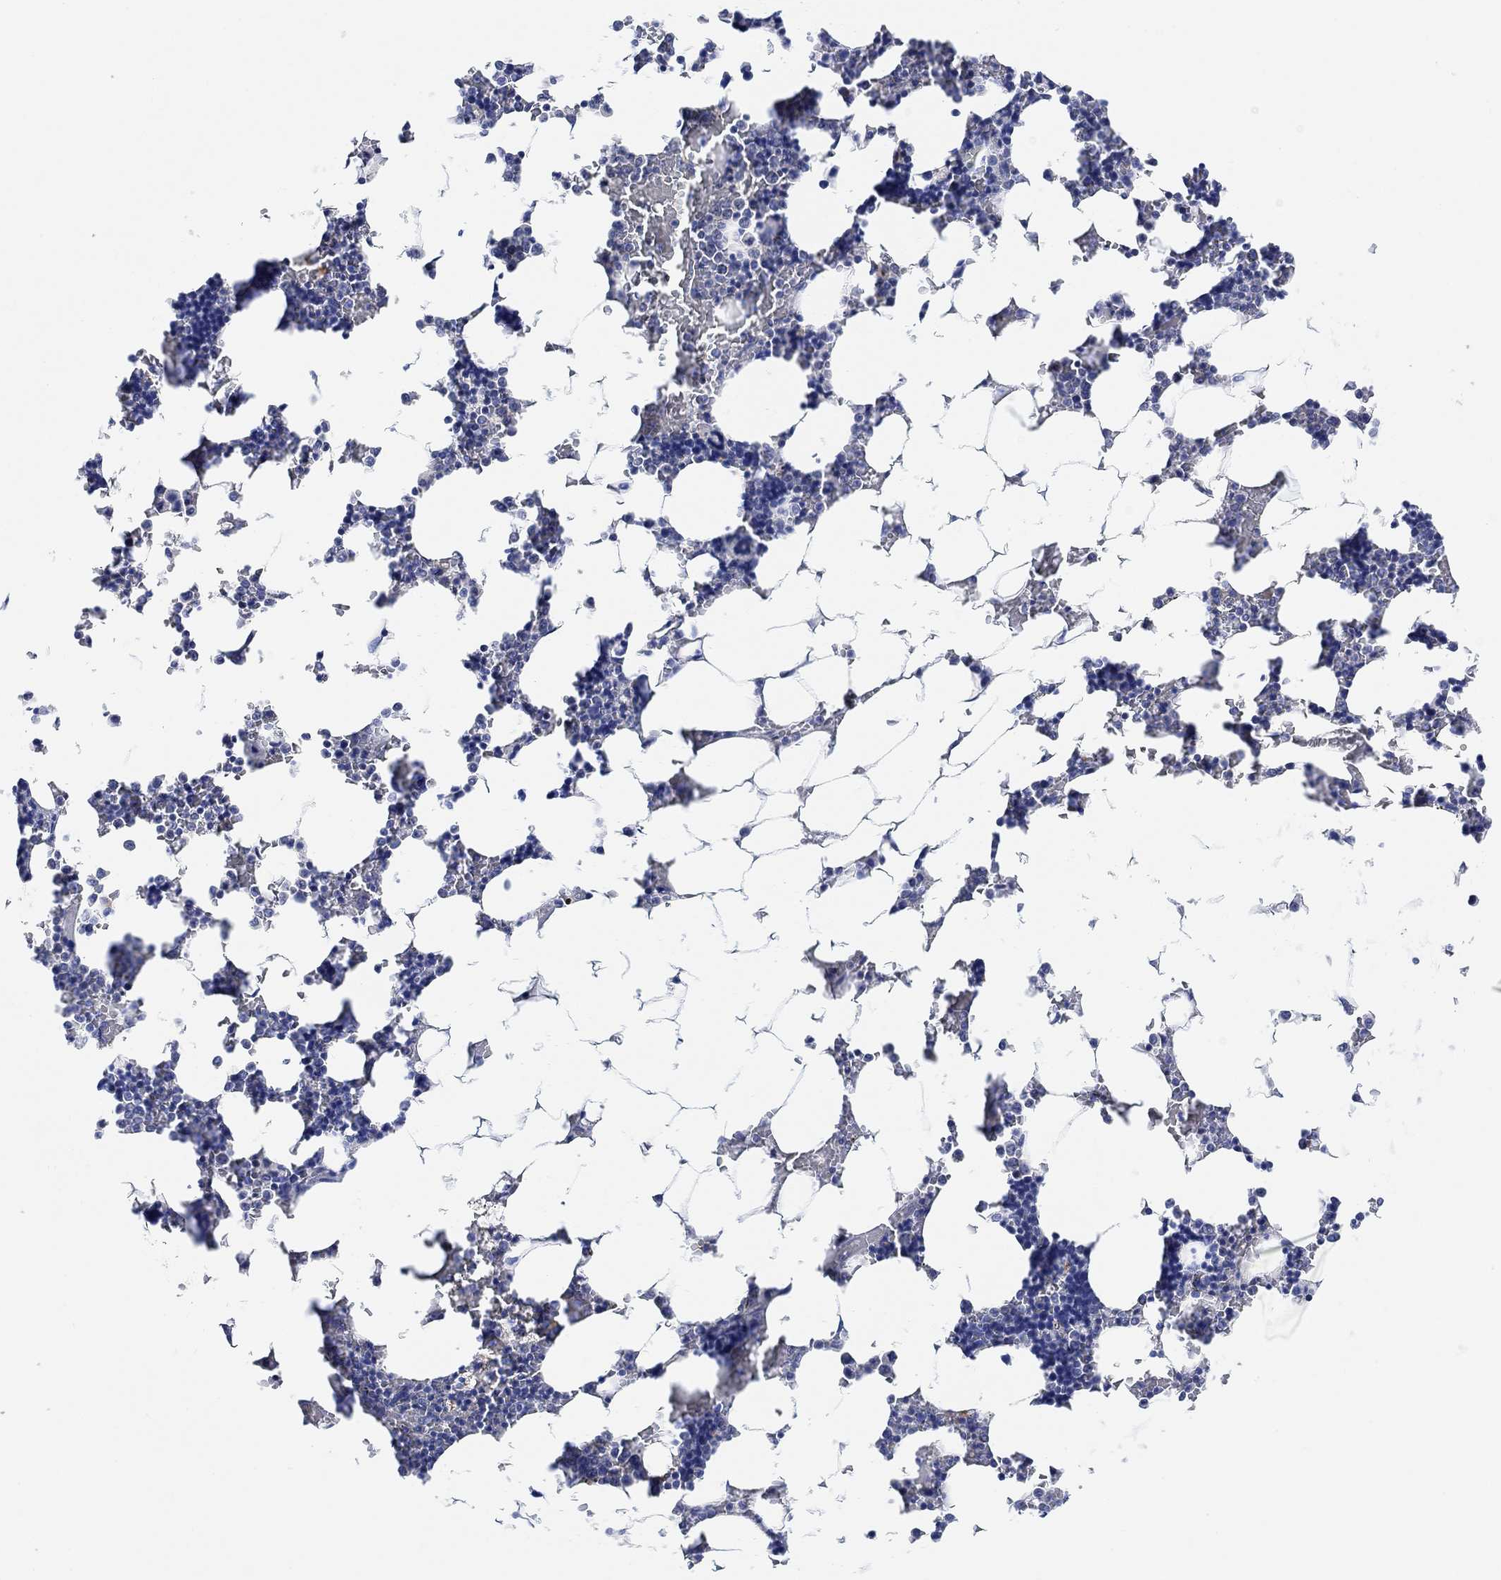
{"staining": {"intensity": "negative", "quantity": "none", "location": "none"}, "tissue": "bone marrow", "cell_type": "Hematopoietic cells", "image_type": "normal", "snomed": [{"axis": "morphology", "description": "Normal tissue, NOS"}, {"axis": "topography", "description": "Bone marrow"}], "caption": "Hematopoietic cells show no significant protein staining in normal bone marrow. (Stains: DAB IHC with hematoxylin counter stain, Microscopy: brightfield microscopy at high magnification).", "gene": "RIMS1", "patient": {"sex": "male", "age": 51}}